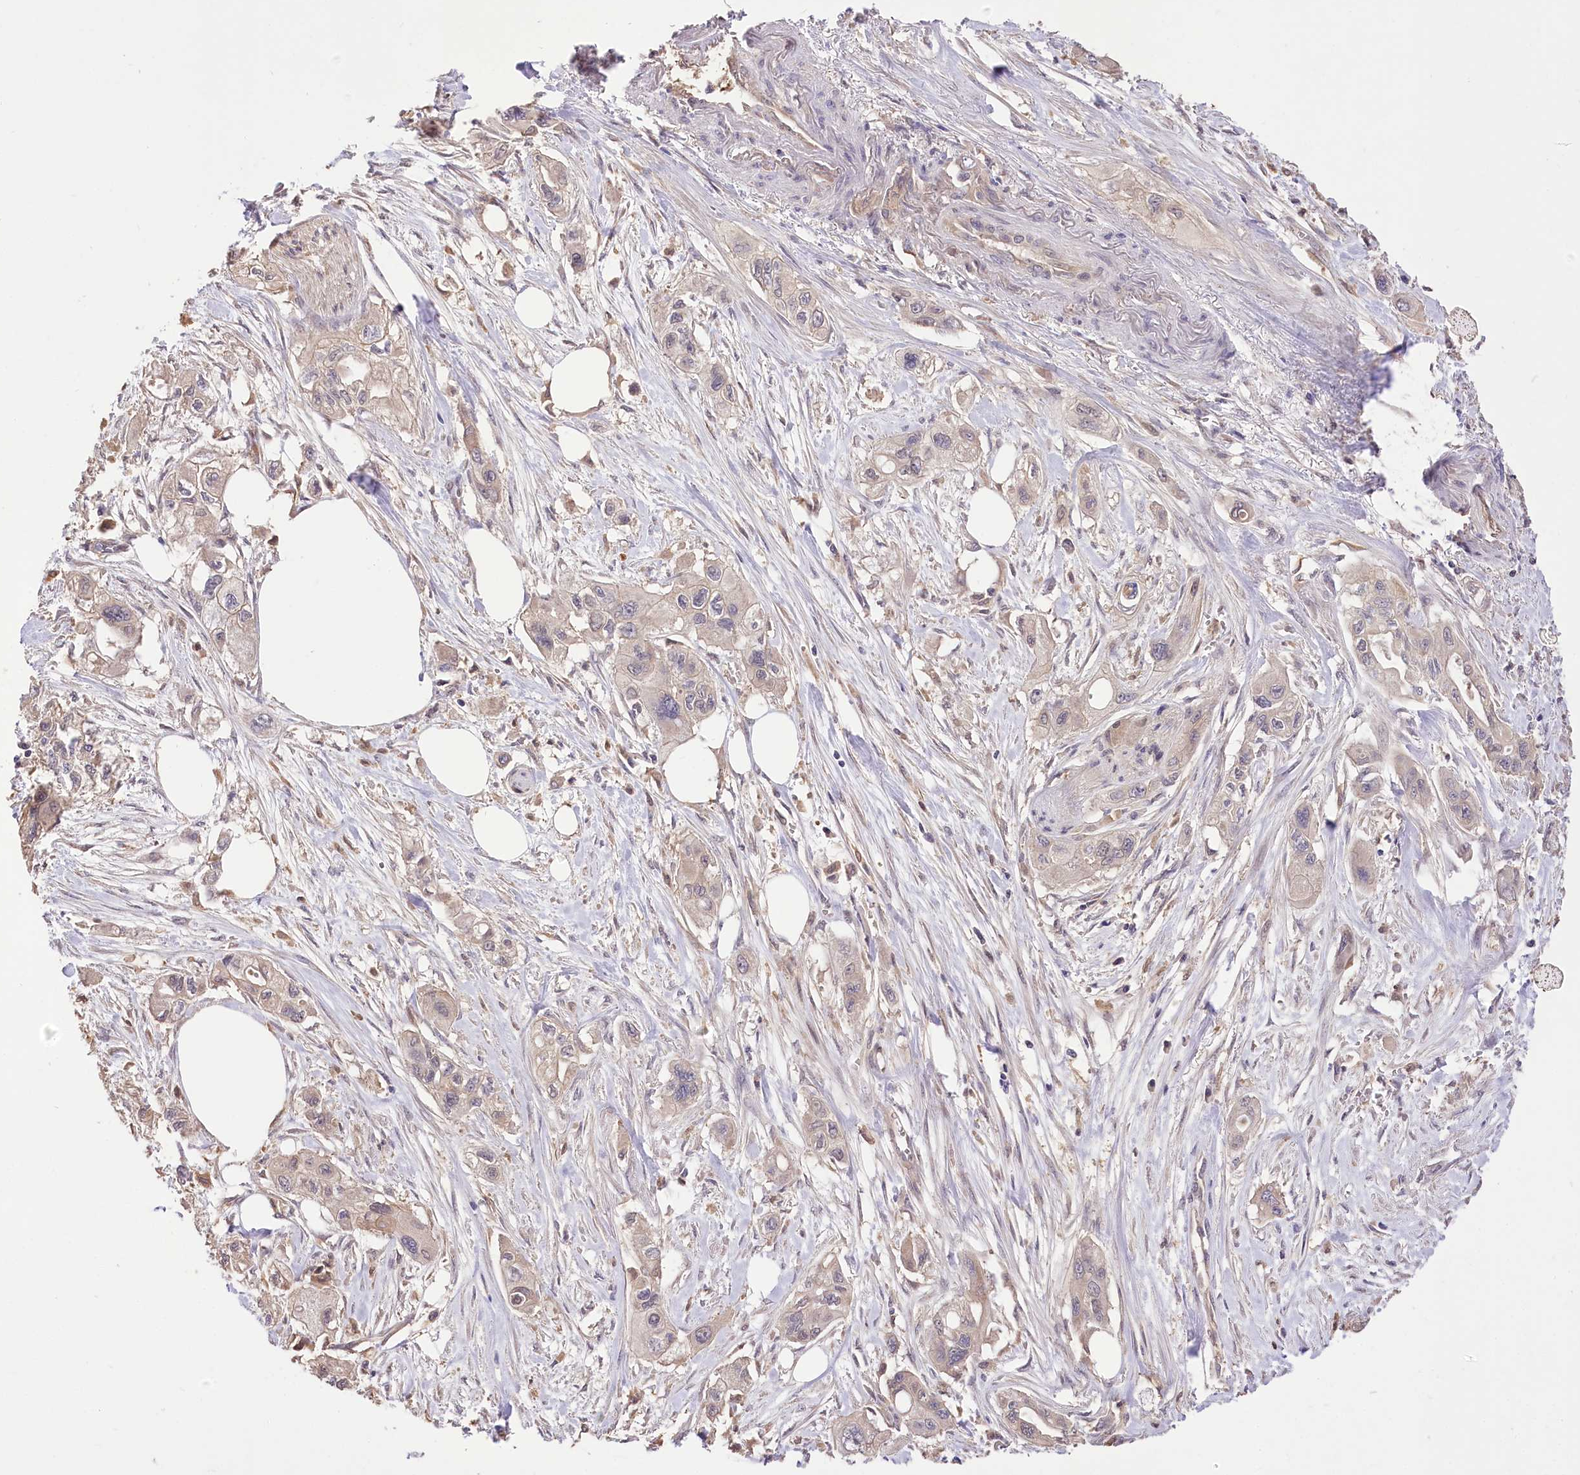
{"staining": {"intensity": "negative", "quantity": "none", "location": "none"}, "tissue": "pancreatic cancer", "cell_type": "Tumor cells", "image_type": "cancer", "snomed": [{"axis": "morphology", "description": "Adenocarcinoma, NOS"}, {"axis": "topography", "description": "Pancreas"}], "caption": "The histopathology image exhibits no significant staining in tumor cells of adenocarcinoma (pancreatic).", "gene": "R3HDM2", "patient": {"sex": "male", "age": 75}}